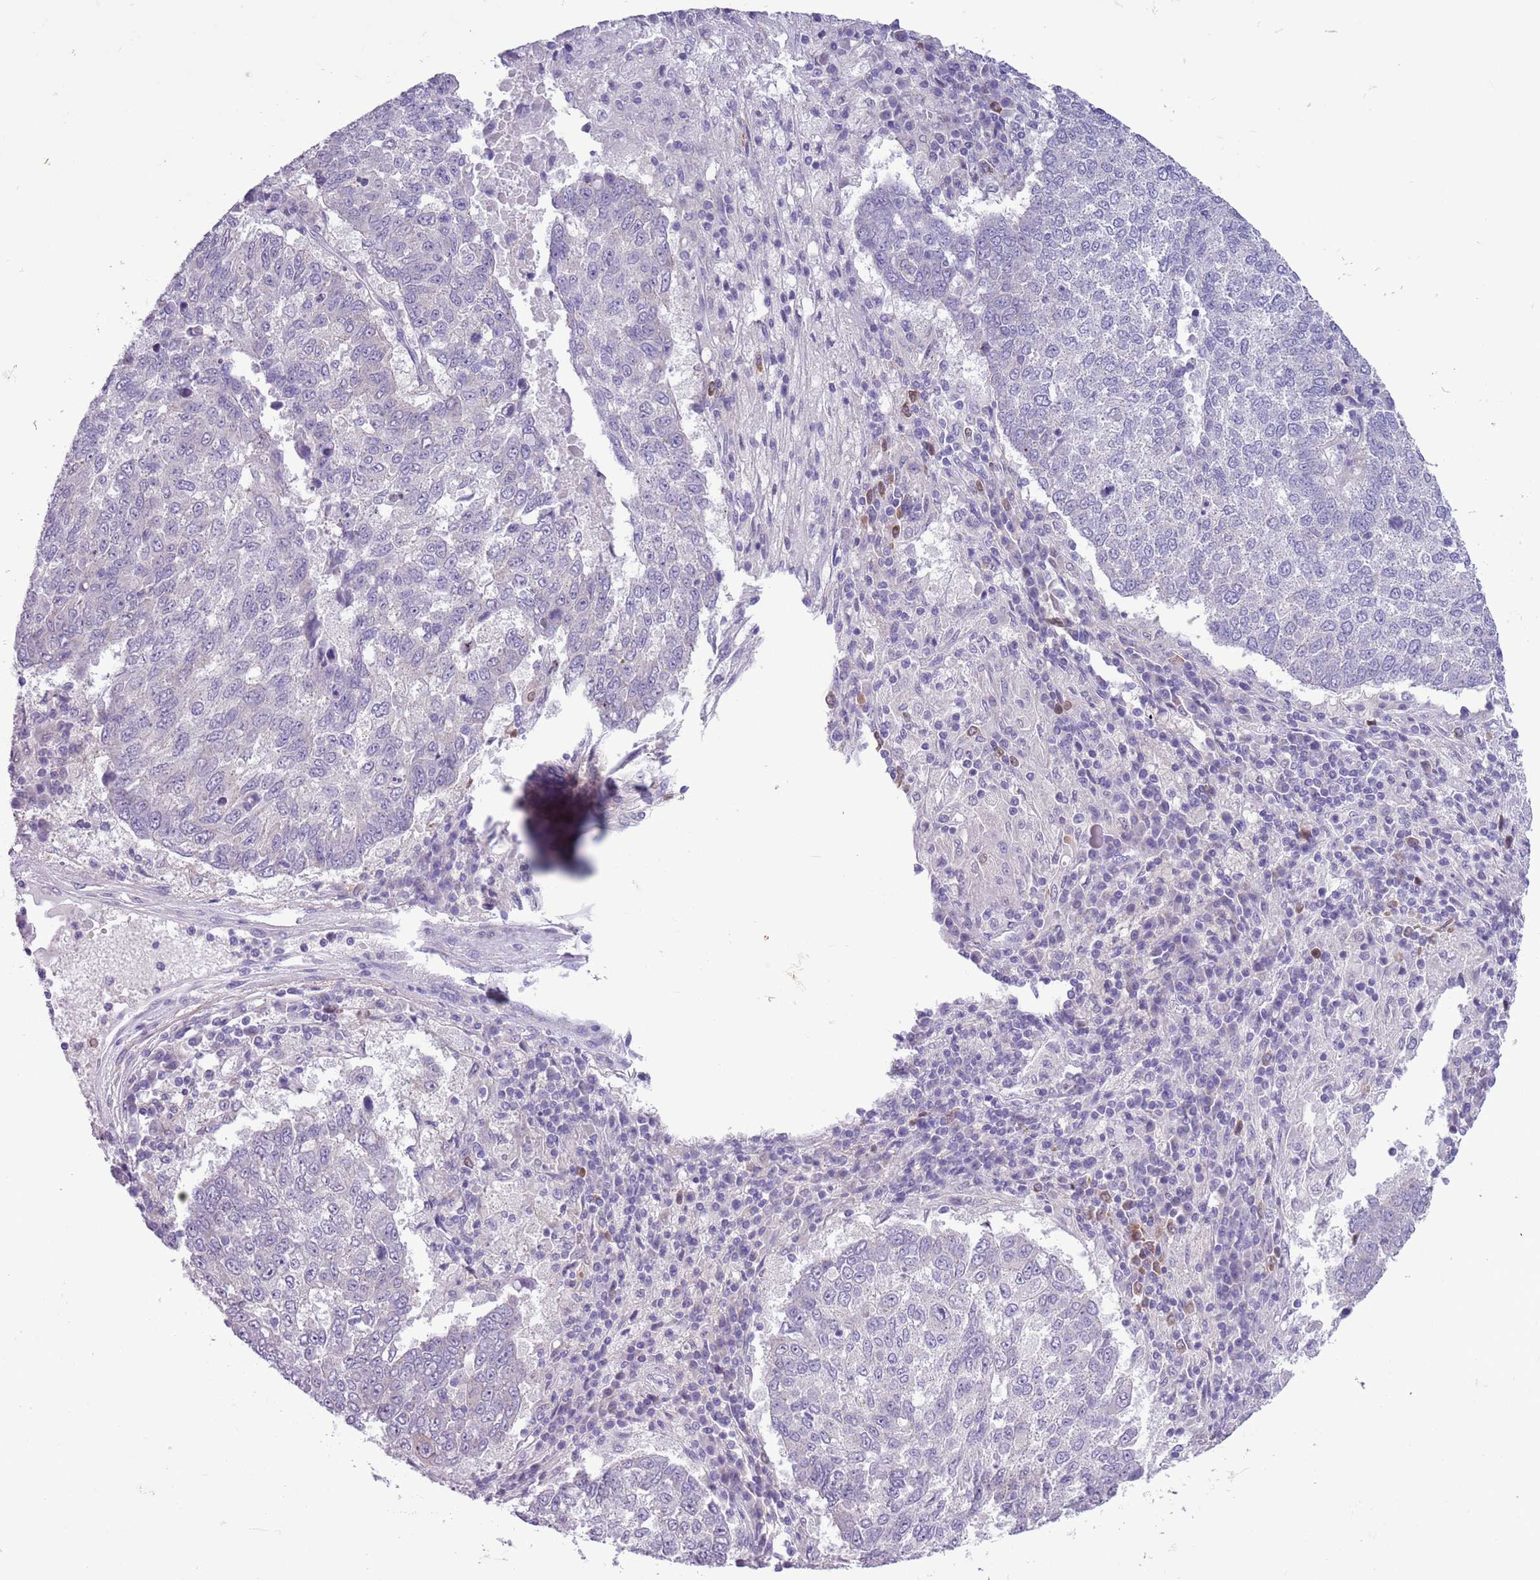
{"staining": {"intensity": "negative", "quantity": "none", "location": "none"}, "tissue": "lung cancer", "cell_type": "Tumor cells", "image_type": "cancer", "snomed": [{"axis": "morphology", "description": "Squamous cell carcinoma, NOS"}, {"axis": "topography", "description": "Lung"}], "caption": "Immunohistochemistry image of neoplastic tissue: lung squamous cell carcinoma stained with DAB displays no significant protein positivity in tumor cells.", "gene": "PFKFB2", "patient": {"sex": "male", "age": 73}}